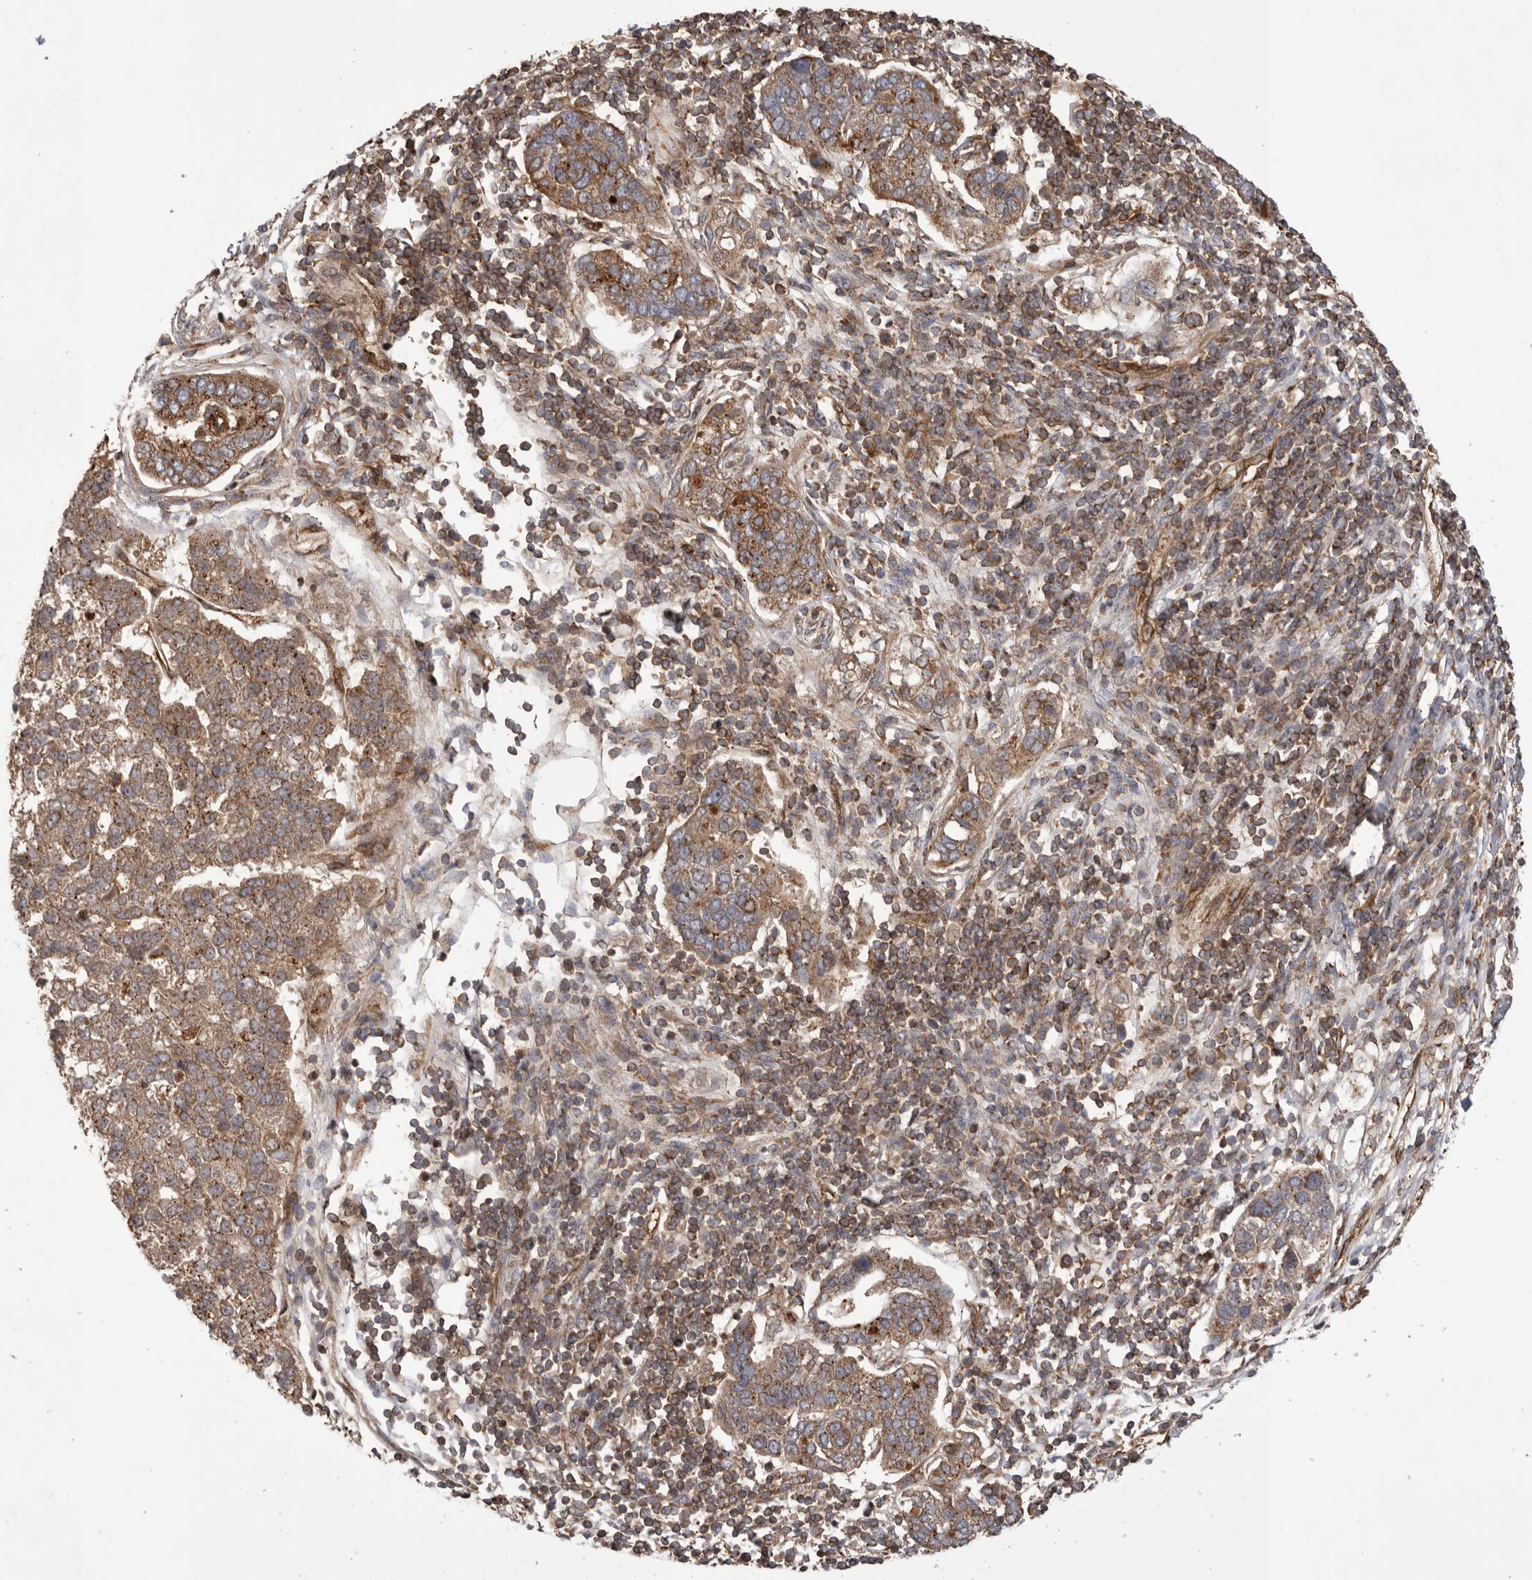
{"staining": {"intensity": "moderate", "quantity": "25%-75%", "location": "cytoplasmic/membranous"}, "tissue": "pancreatic cancer", "cell_type": "Tumor cells", "image_type": "cancer", "snomed": [{"axis": "morphology", "description": "Adenocarcinoma, NOS"}, {"axis": "topography", "description": "Pancreas"}], "caption": "High-power microscopy captured an IHC image of pancreatic cancer (adenocarcinoma), revealing moderate cytoplasmic/membranous expression in about 25%-75% of tumor cells.", "gene": "DHDDS", "patient": {"sex": "female", "age": 61}}